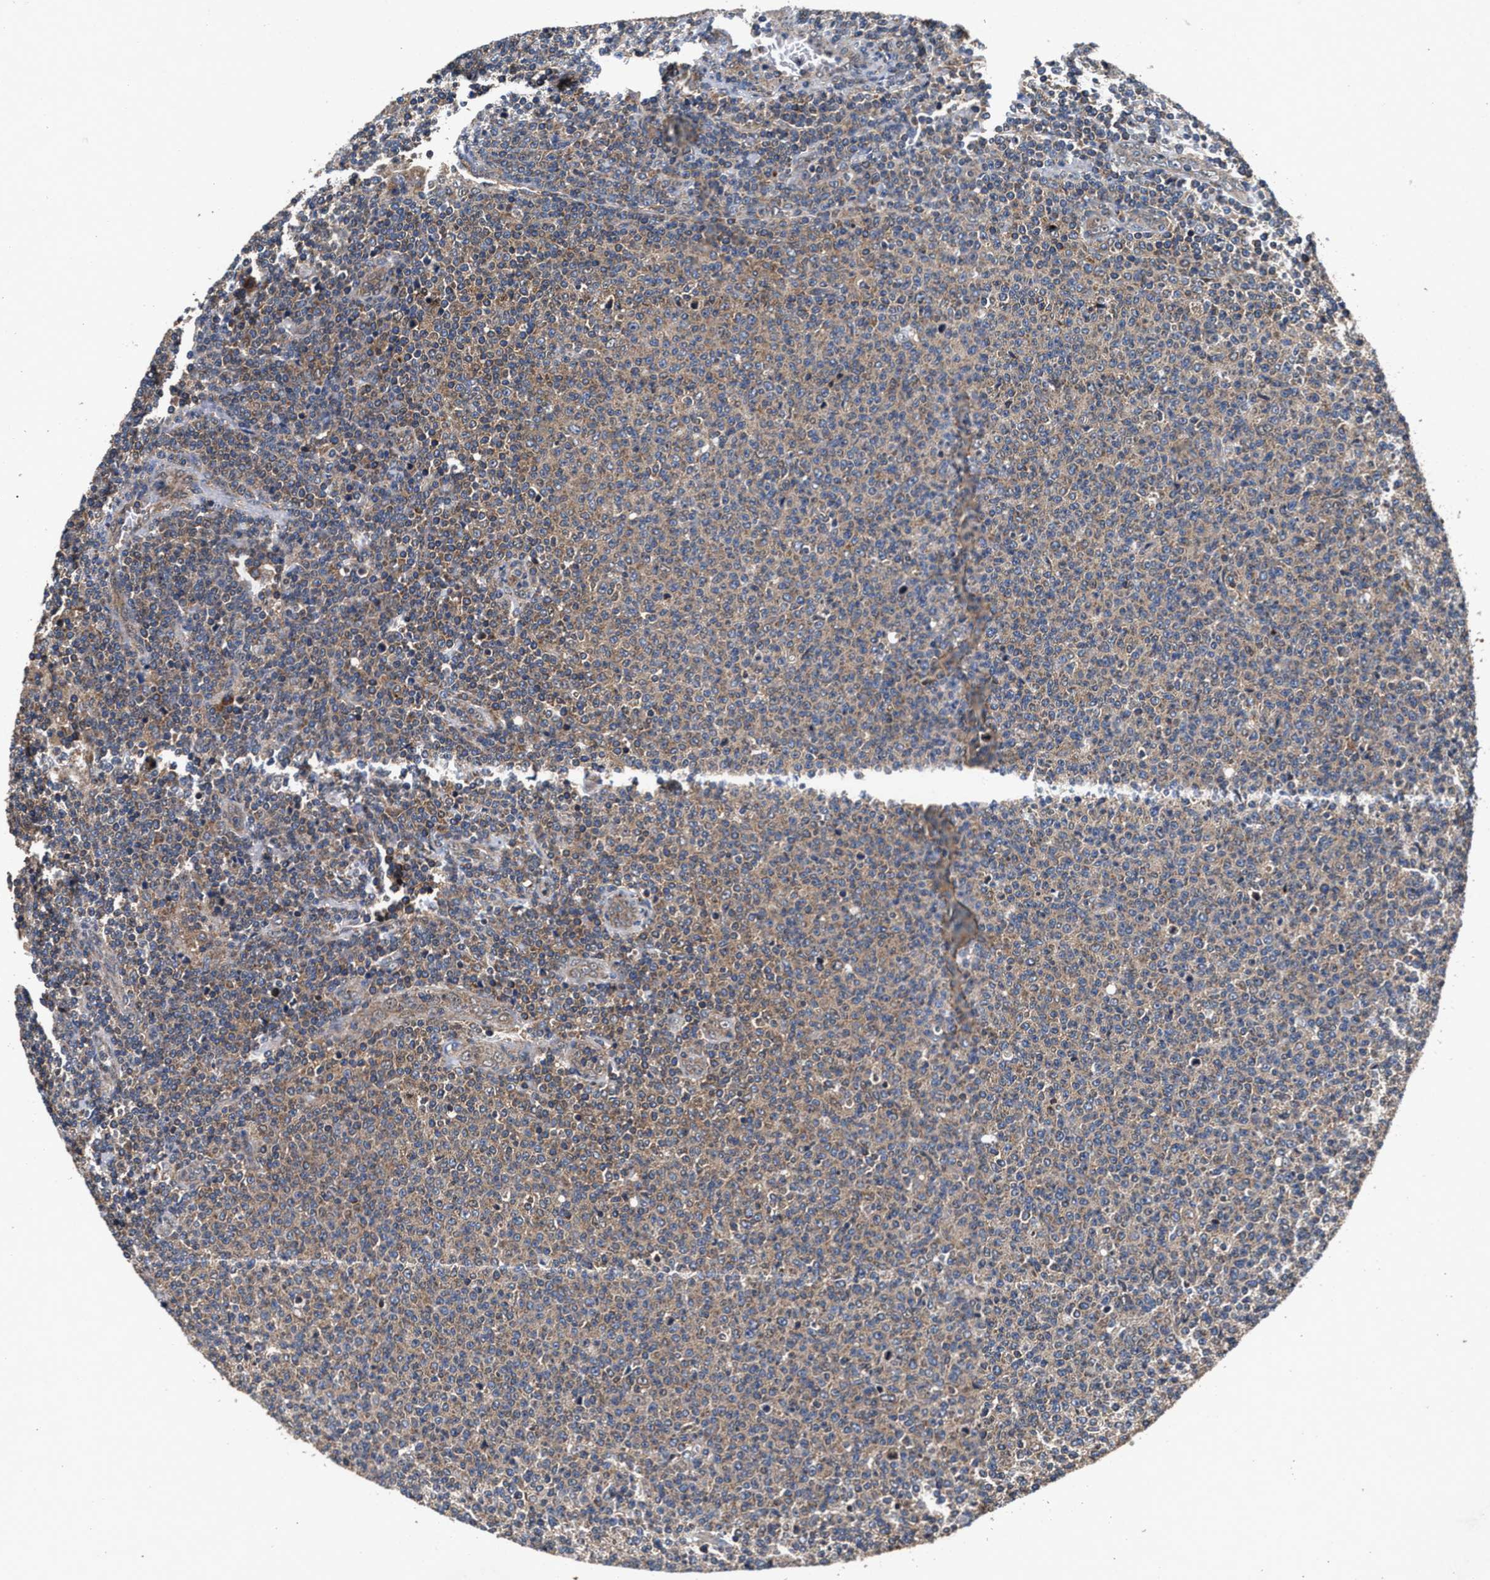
{"staining": {"intensity": "weak", "quantity": ">75%", "location": "cytoplasmic/membranous"}, "tissue": "lymphoma", "cell_type": "Tumor cells", "image_type": "cancer", "snomed": [{"axis": "morphology", "description": "Malignant lymphoma, non-Hodgkin's type, Low grade"}, {"axis": "topography", "description": "Lymph node"}], "caption": "The image displays staining of lymphoma, revealing weak cytoplasmic/membranous protein expression (brown color) within tumor cells.", "gene": "NFKB2", "patient": {"sex": "male", "age": 66}}